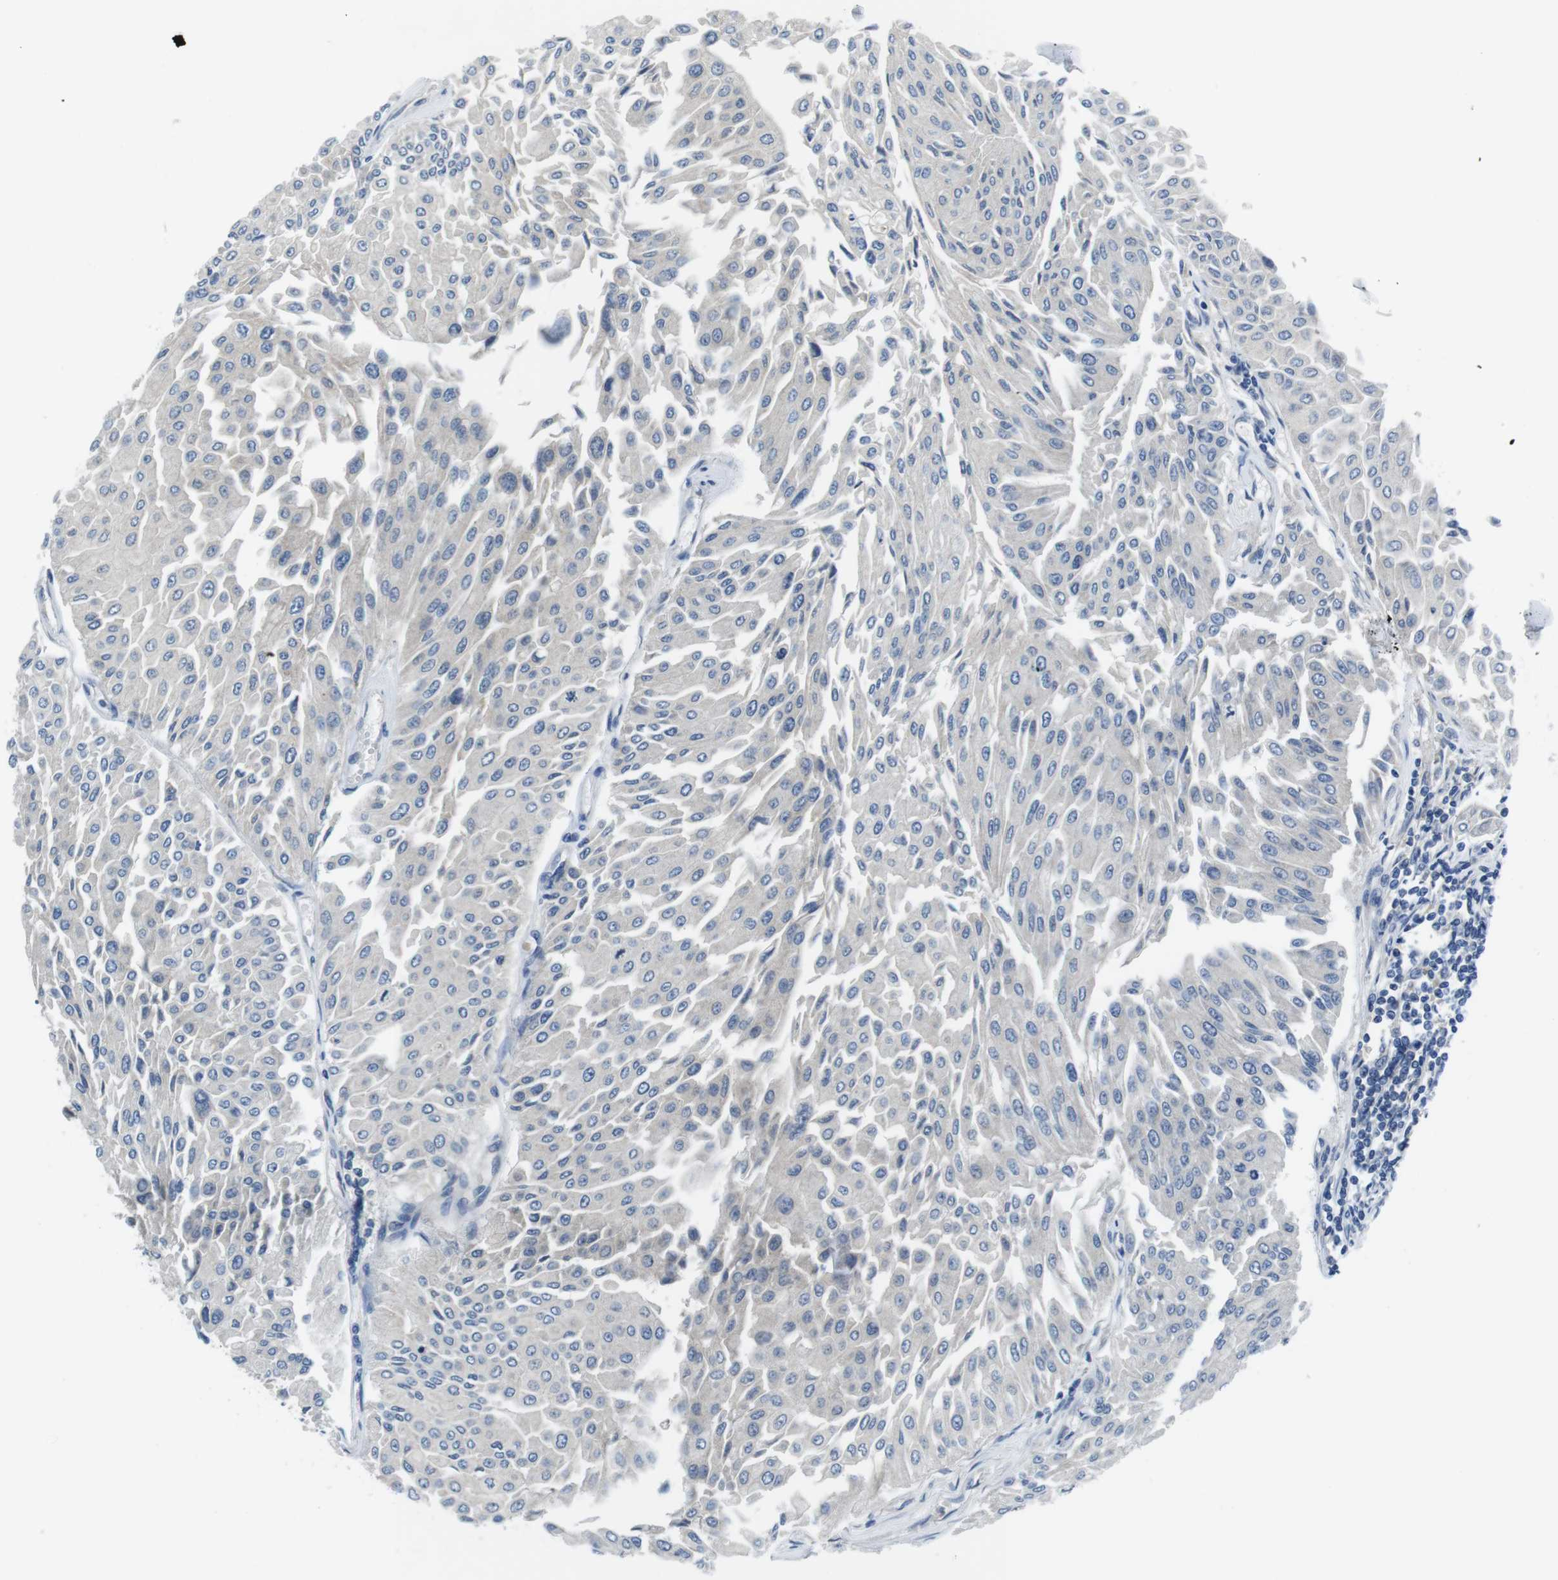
{"staining": {"intensity": "negative", "quantity": "none", "location": "none"}, "tissue": "urothelial cancer", "cell_type": "Tumor cells", "image_type": "cancer", "snomed": [{"axis": "morphology", "description": "Urothelial carcinoma, Low grade"}, {"axis": "topography", "description": "Urinary bladder"}], "caption": "Immunohistochemistry histopathology image of neoplastic tissue: urothelial carcinoma (low-grade) stained with DAB displays no significant protein positivity in tumor cells. Nuclei are stained in blue.", "gene": "PIK3CD", "patient": {"sex": "male", "age": 67}}